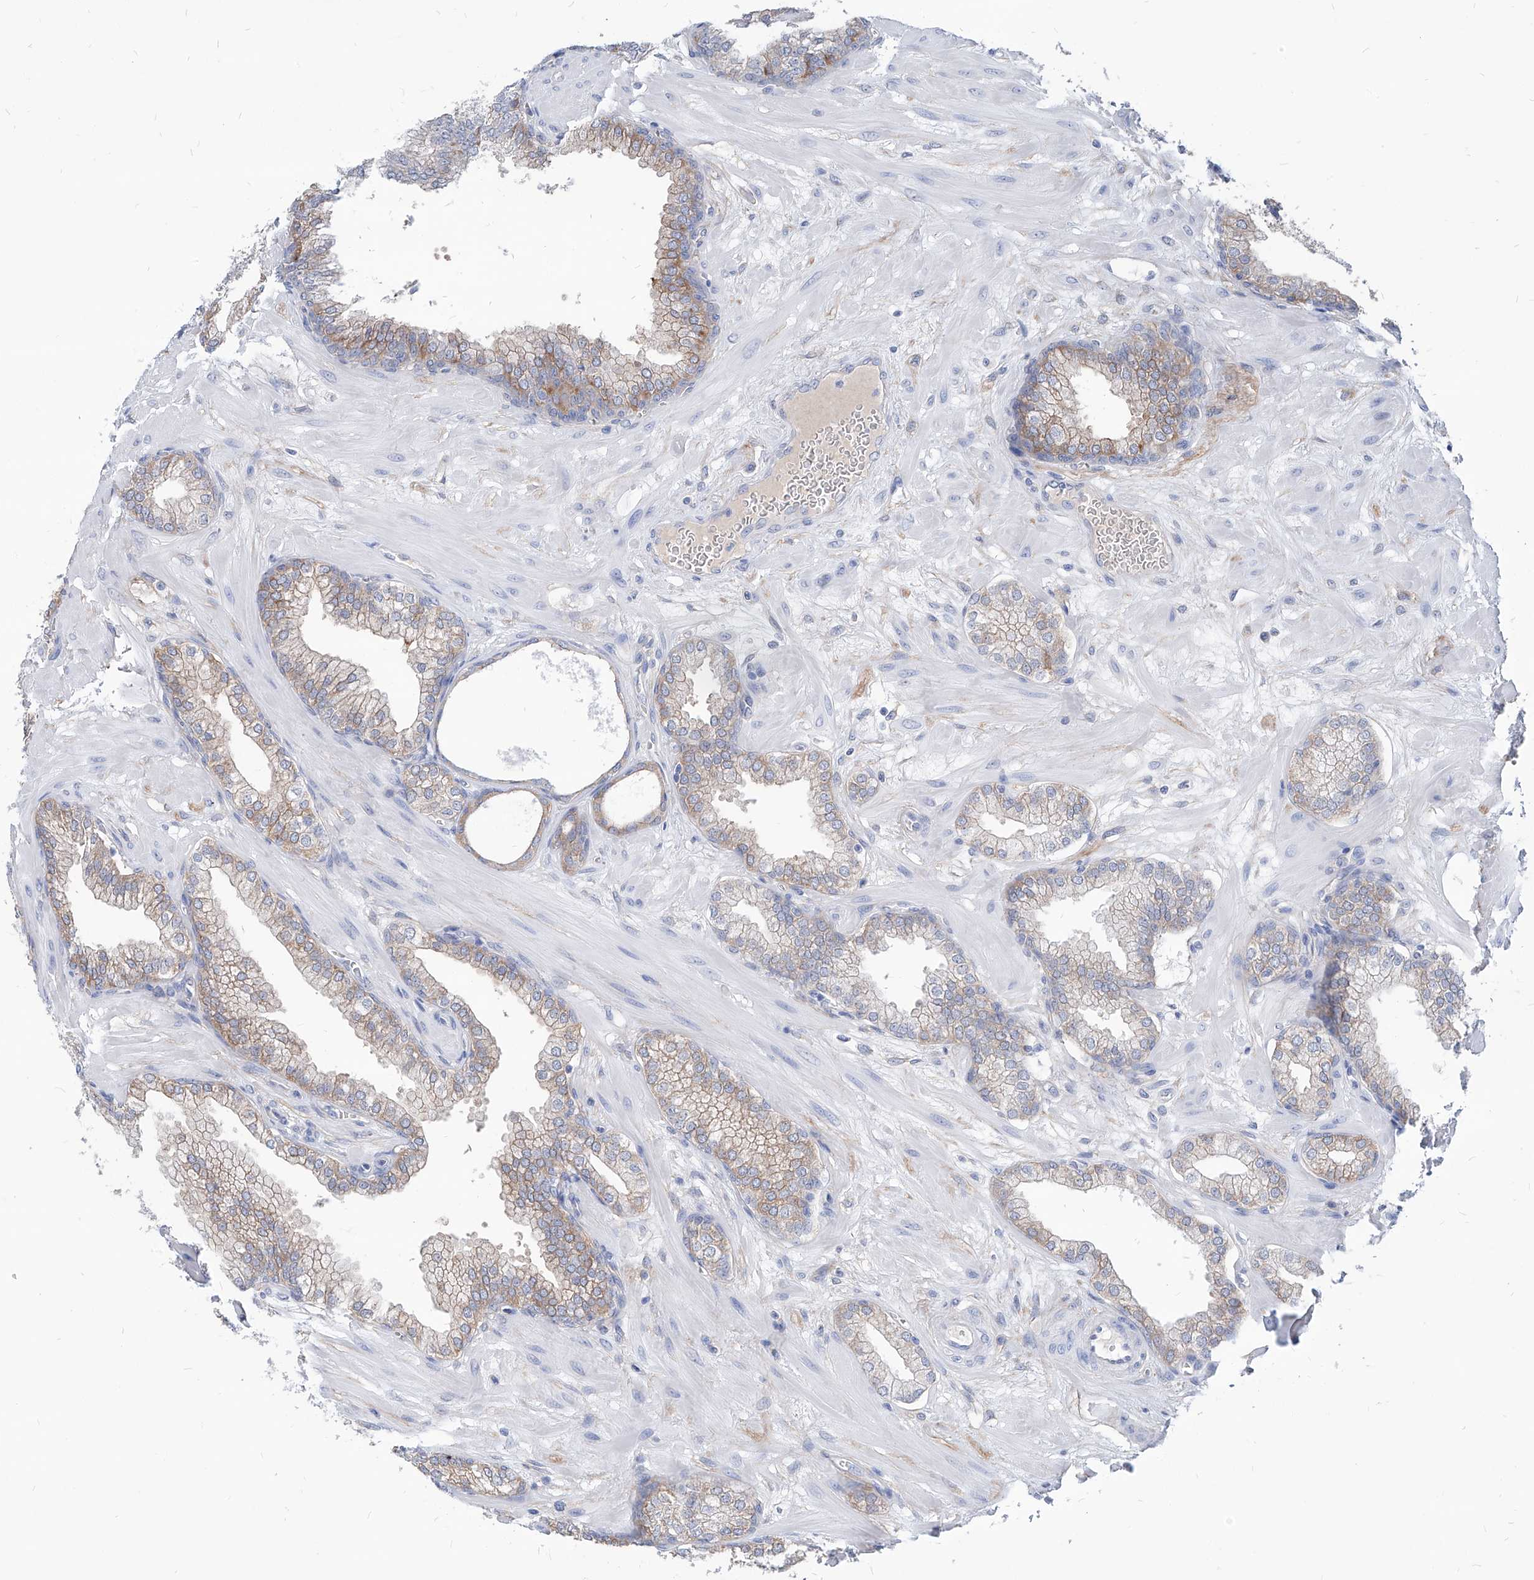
{"staining": {"intensity": "moderate", "quantity": "25%-75%", "location": "cytoplasmic/membranous"}, "tissue": "prostate", "cell_type": "Glandular cells", "image_type": "normal", "snomed": [{"axis": "morphology", "description": "Normal tissue, NOS"}, {"axis": "morphology", "description": "Urothelial carcinoma, Low grade"}, {"axis": "topography", "description": "Urinary bladder"}, {"axis": "topography", "description": "Prostate"}], "caption": "Human prostate stained for a protein (brown) shows moderate cytoplasmic/membranous positive expression in about 25%-75% of glandular cells.", "gene": "AKAP10", "patient": {"sex": "male", "age": 60}}